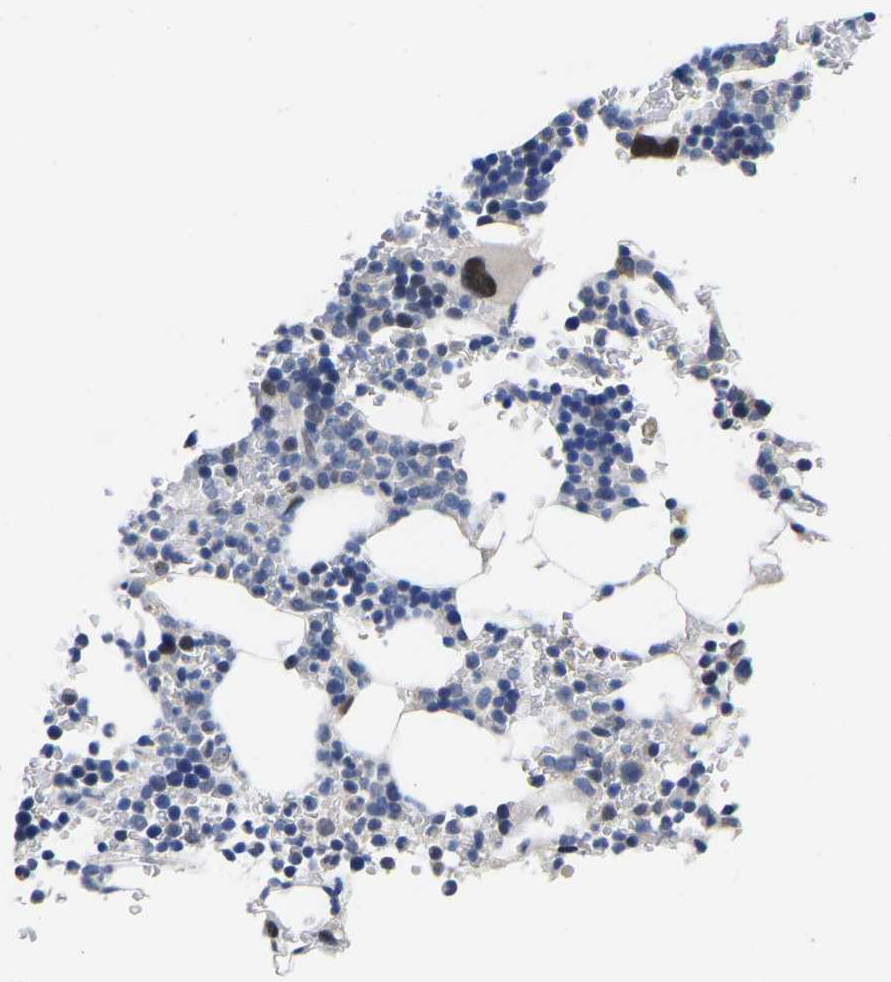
{"staining": {"intensity": "strong", "quantity": "<25%", "location": "nuclear"}, "tissue": "bone marrow", "cell_type": "Hematopoietic cells", "image_type": "normal", "snomed": [{"axis": "morphology", "description": "Normal tissue, NOS"}, {"axis": "topography", "description": "Bone marrow"}], "caption": "Immunohistochemical staining of benign bone marrow reveals strong nuclear protein staining in about <25% of hematopoietic cells. (Stains: DAB in brown, nuclei in blue, Microscopy: brightfield microscopy at high magnification).", "gene": "PTRHD1", "patient": {"sex": "female", "age": 81}}